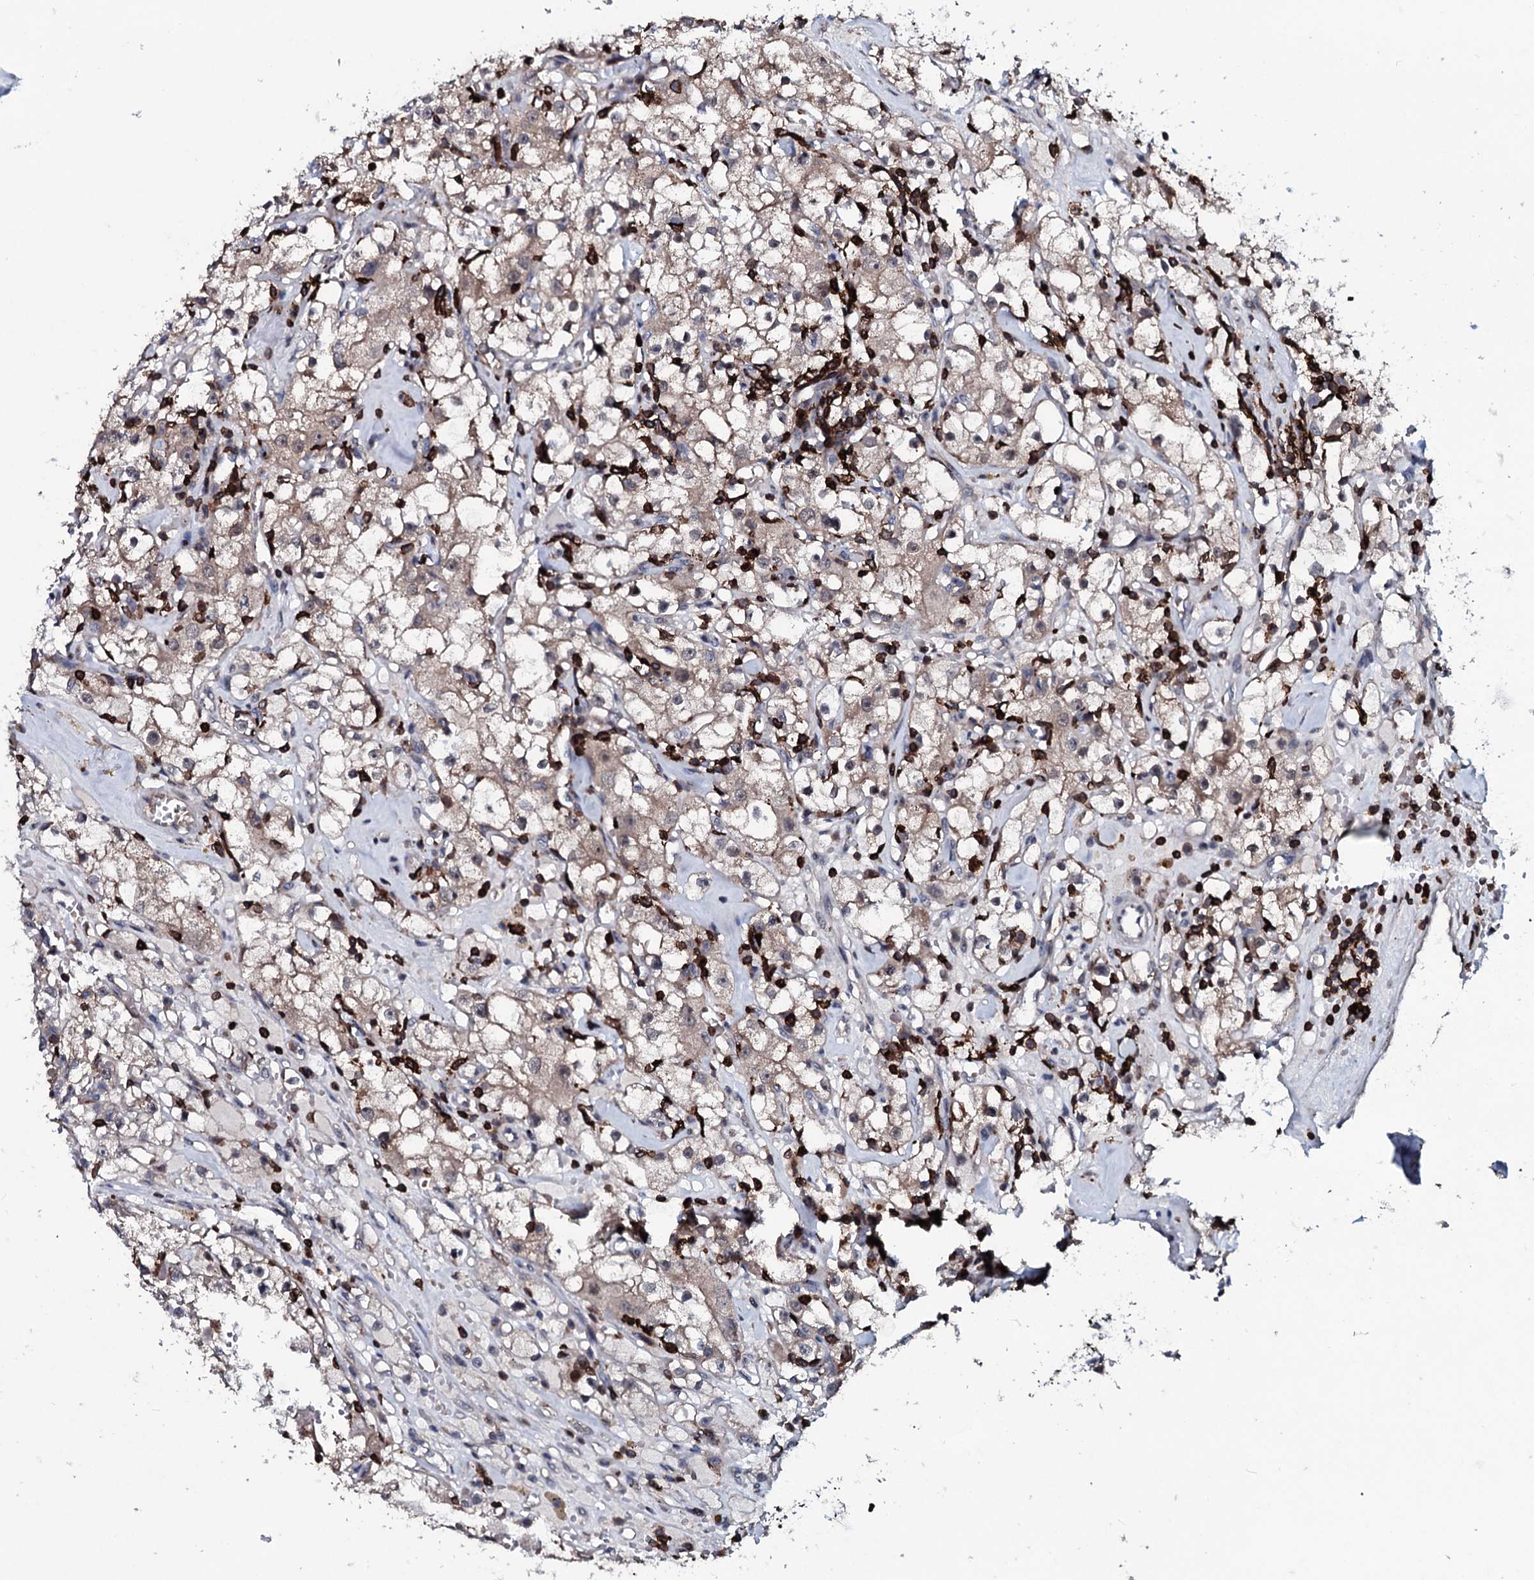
{"staining": {"intensity": "weak", "quantity": "<25%", "location": "cytoplasmic/membranous"}, "tissue": "renal cancer", "cell_type": "Tumor cells", "image_type": "cancer", "snomed": [{"axis": "morphology", "description": "Adenocarcinoma, NOS"}, {"axis": "topography", "description": "Kidney"}], "caption": "Immunohistochemical staining of adenocarcinoma (renal) exhibits no significant positivity in tumor cells.", "gene": "OGFOD2", "patient": {"sex": "male", "age": 56}}